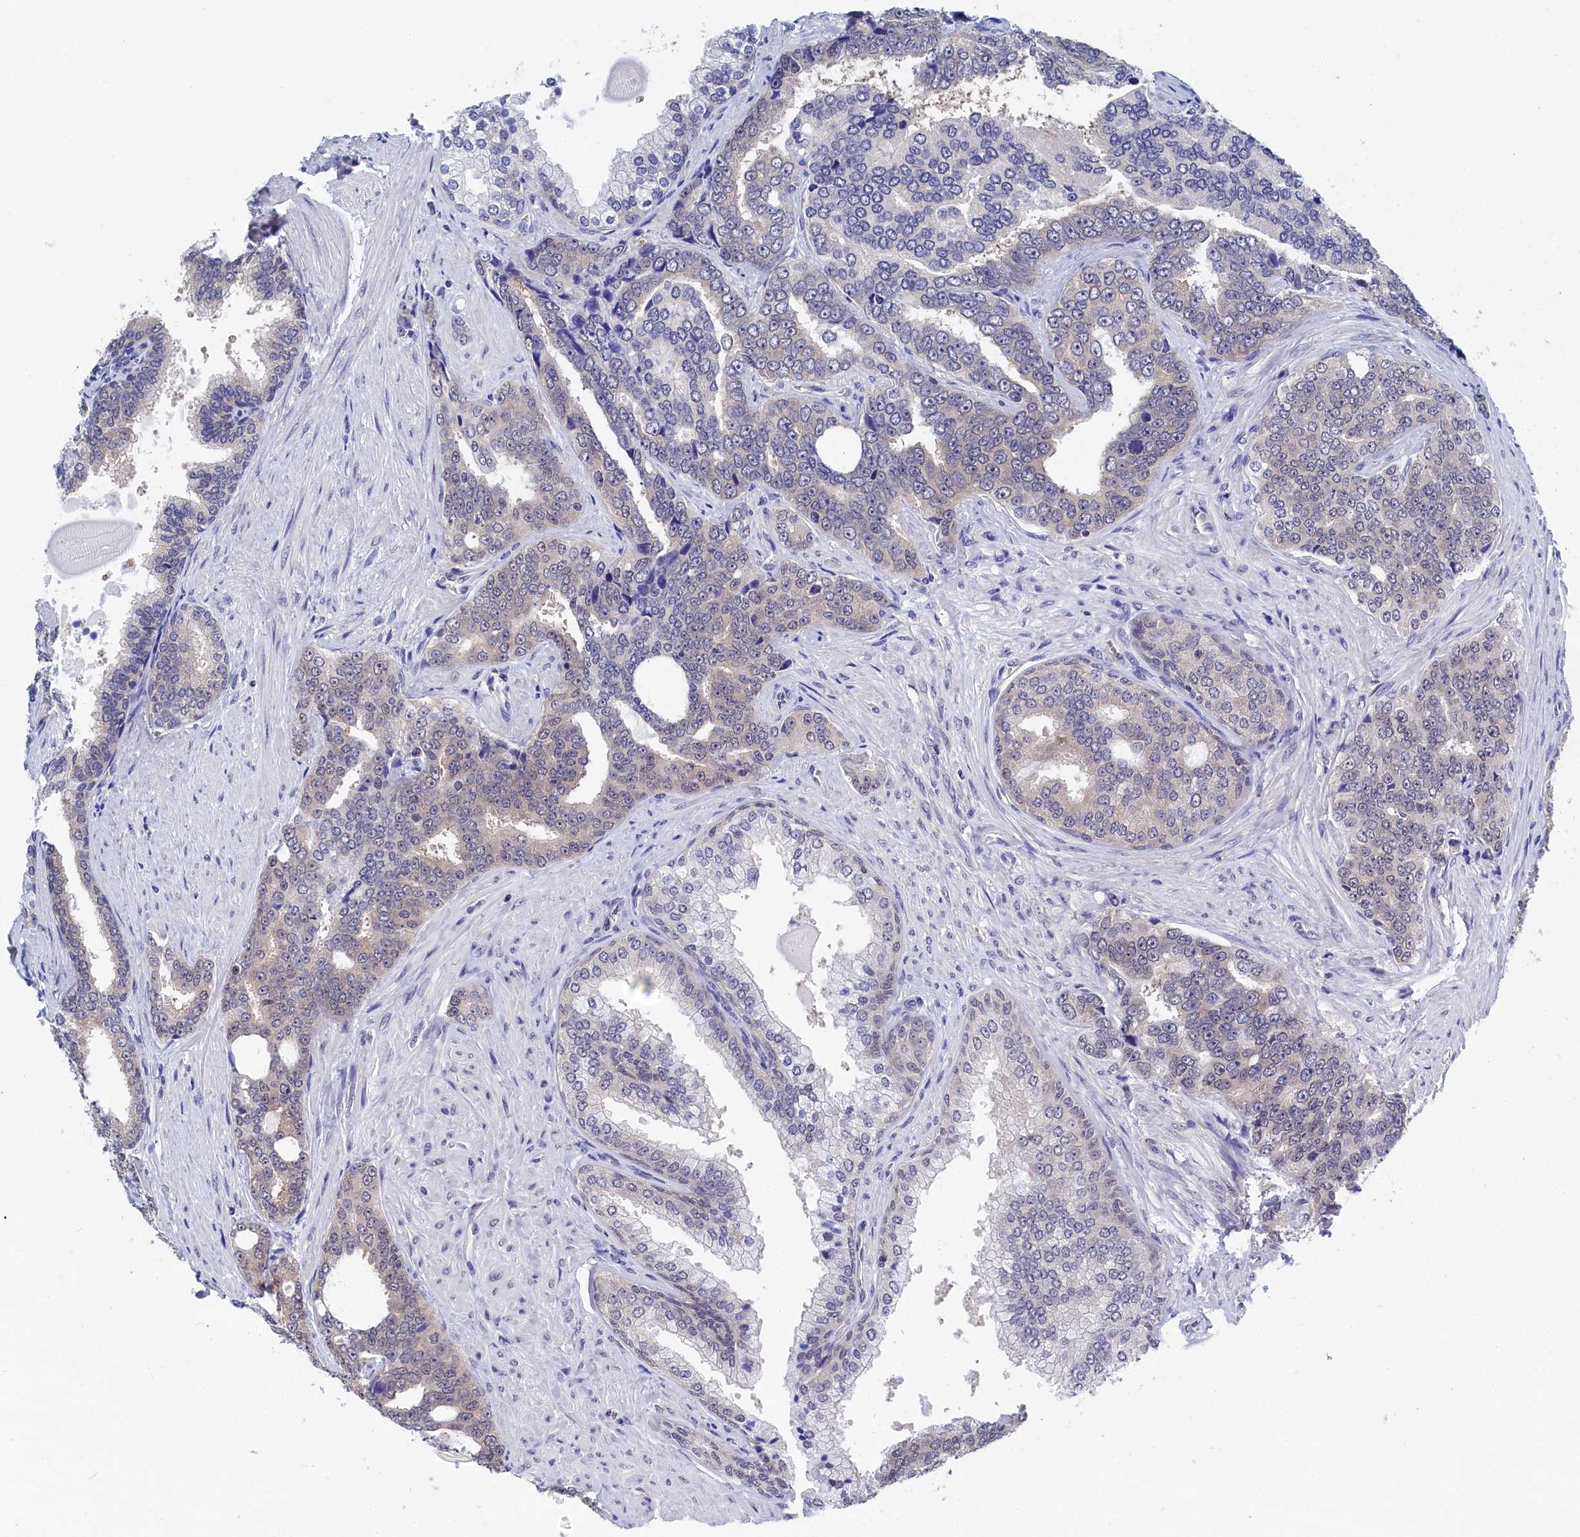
{"staining": {"intensity": "negative", "quantity": "none", "location": "none"}, "tissue": "prostate cancer", "cell_type": "Tumor cells", "image_type": "cancer", "snomed": [{"axis": "morphology", "description": "Adenocarcinoma, High grade"}, {"axis": "topography", "description": "Prostate"}], "caption": "Adenocarcinoma (high-grade) (prostate) was stained to show a protein in brown. There is no significant expression in tumor cells.", "gene": "PGP", "patient": {"sex": "male", "age": 67}}